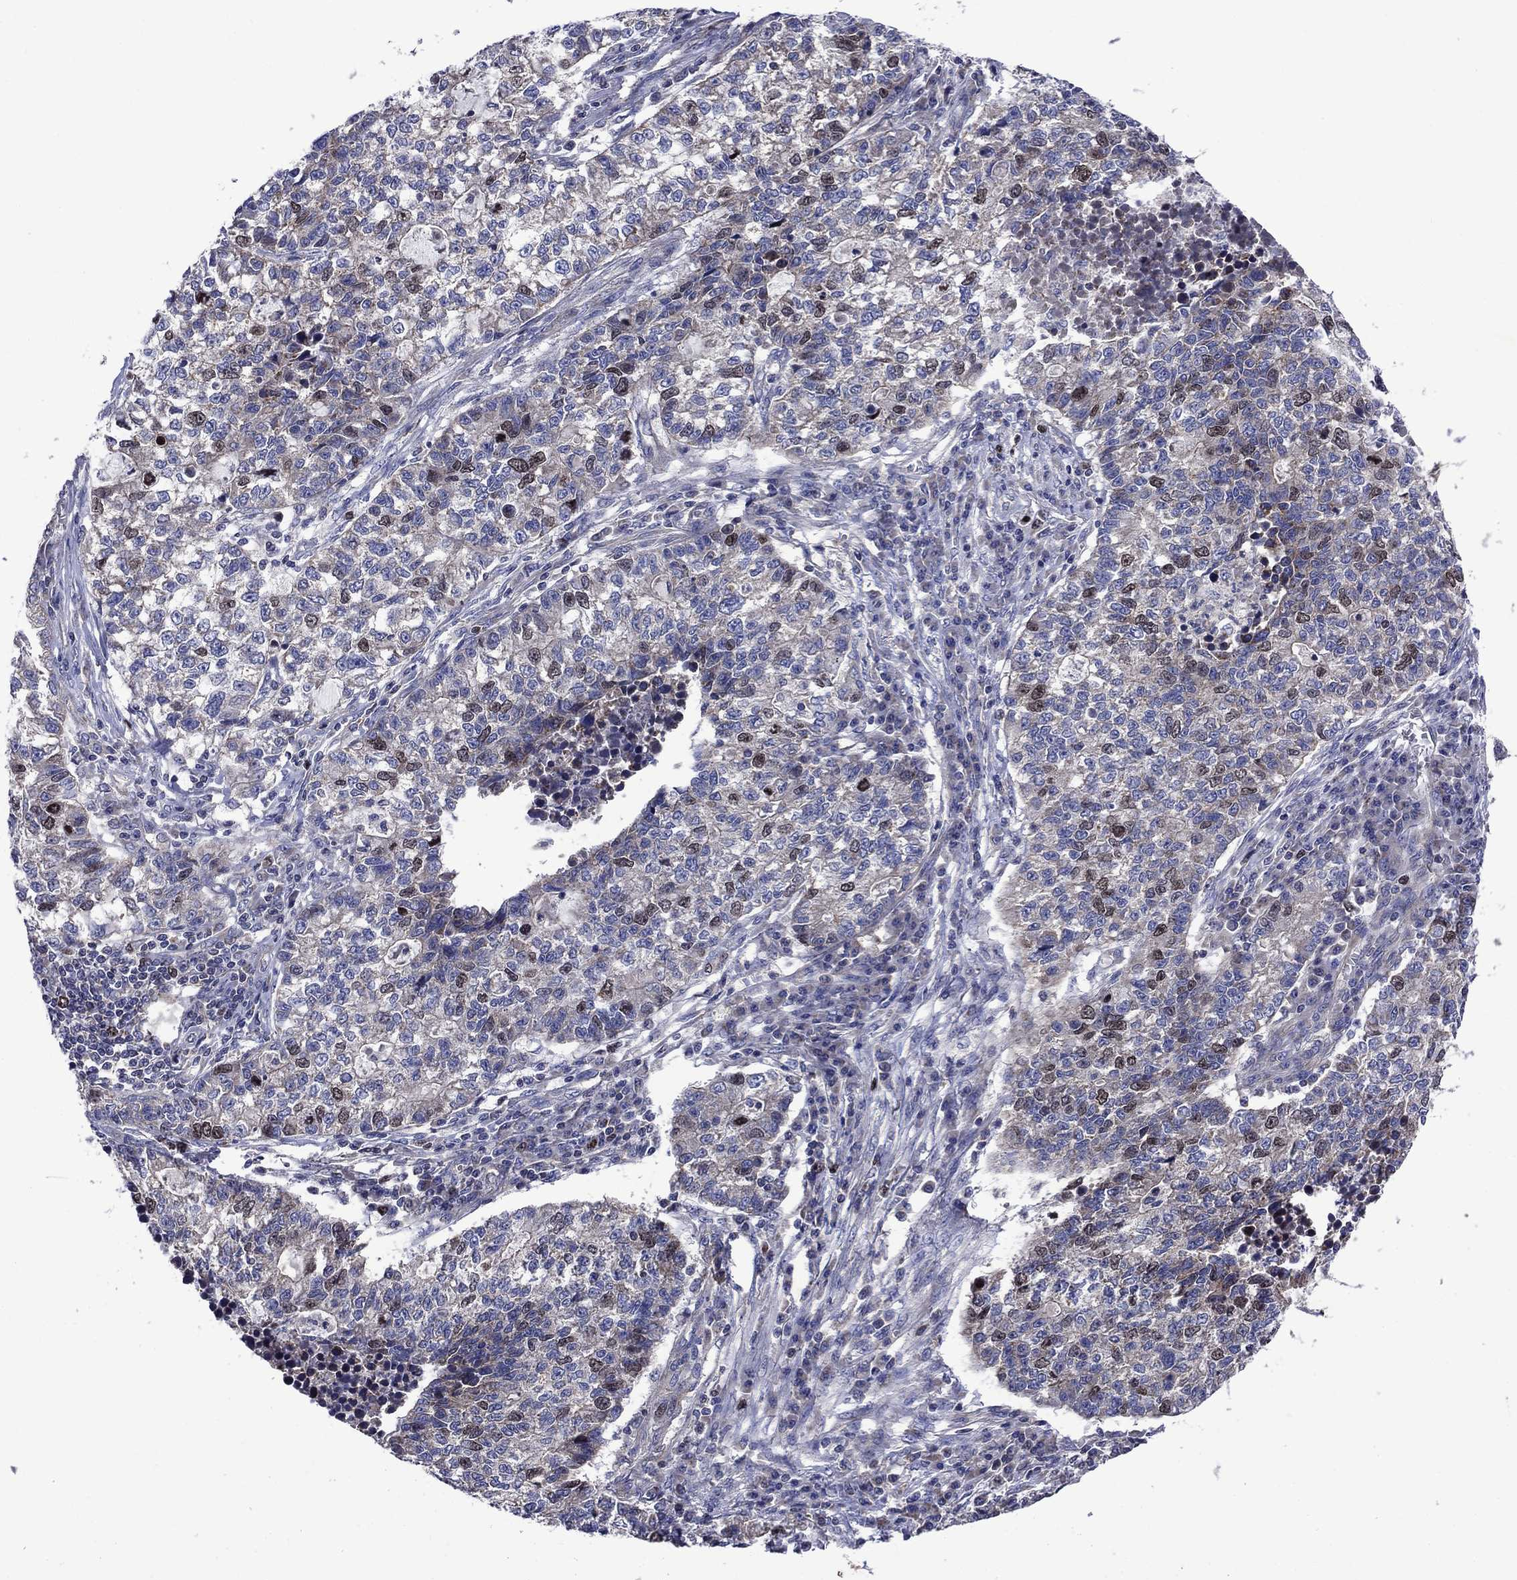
{"staining": {"intensity": "moderate", "quantity": "<25%", "location": "cytoplasmic/membranous,nuclear"}, "tissue": "lung cancer", "cell_type": "Tumor cells", "image_type": "cancer", "snomed": [{"axis": "morphology", "description": "Adenocarcinoma, NOS"}, {"axis": "topography", "description": "Lung"}], "caption": "Protein staining of adenocarcinoma (lung) tissue shows moderate cytoplasmic/membranous and nuclear positivity in about <25% of tumor cells.", "gene": "KIF22", "patient": {"sex": "male", "age": 57}}